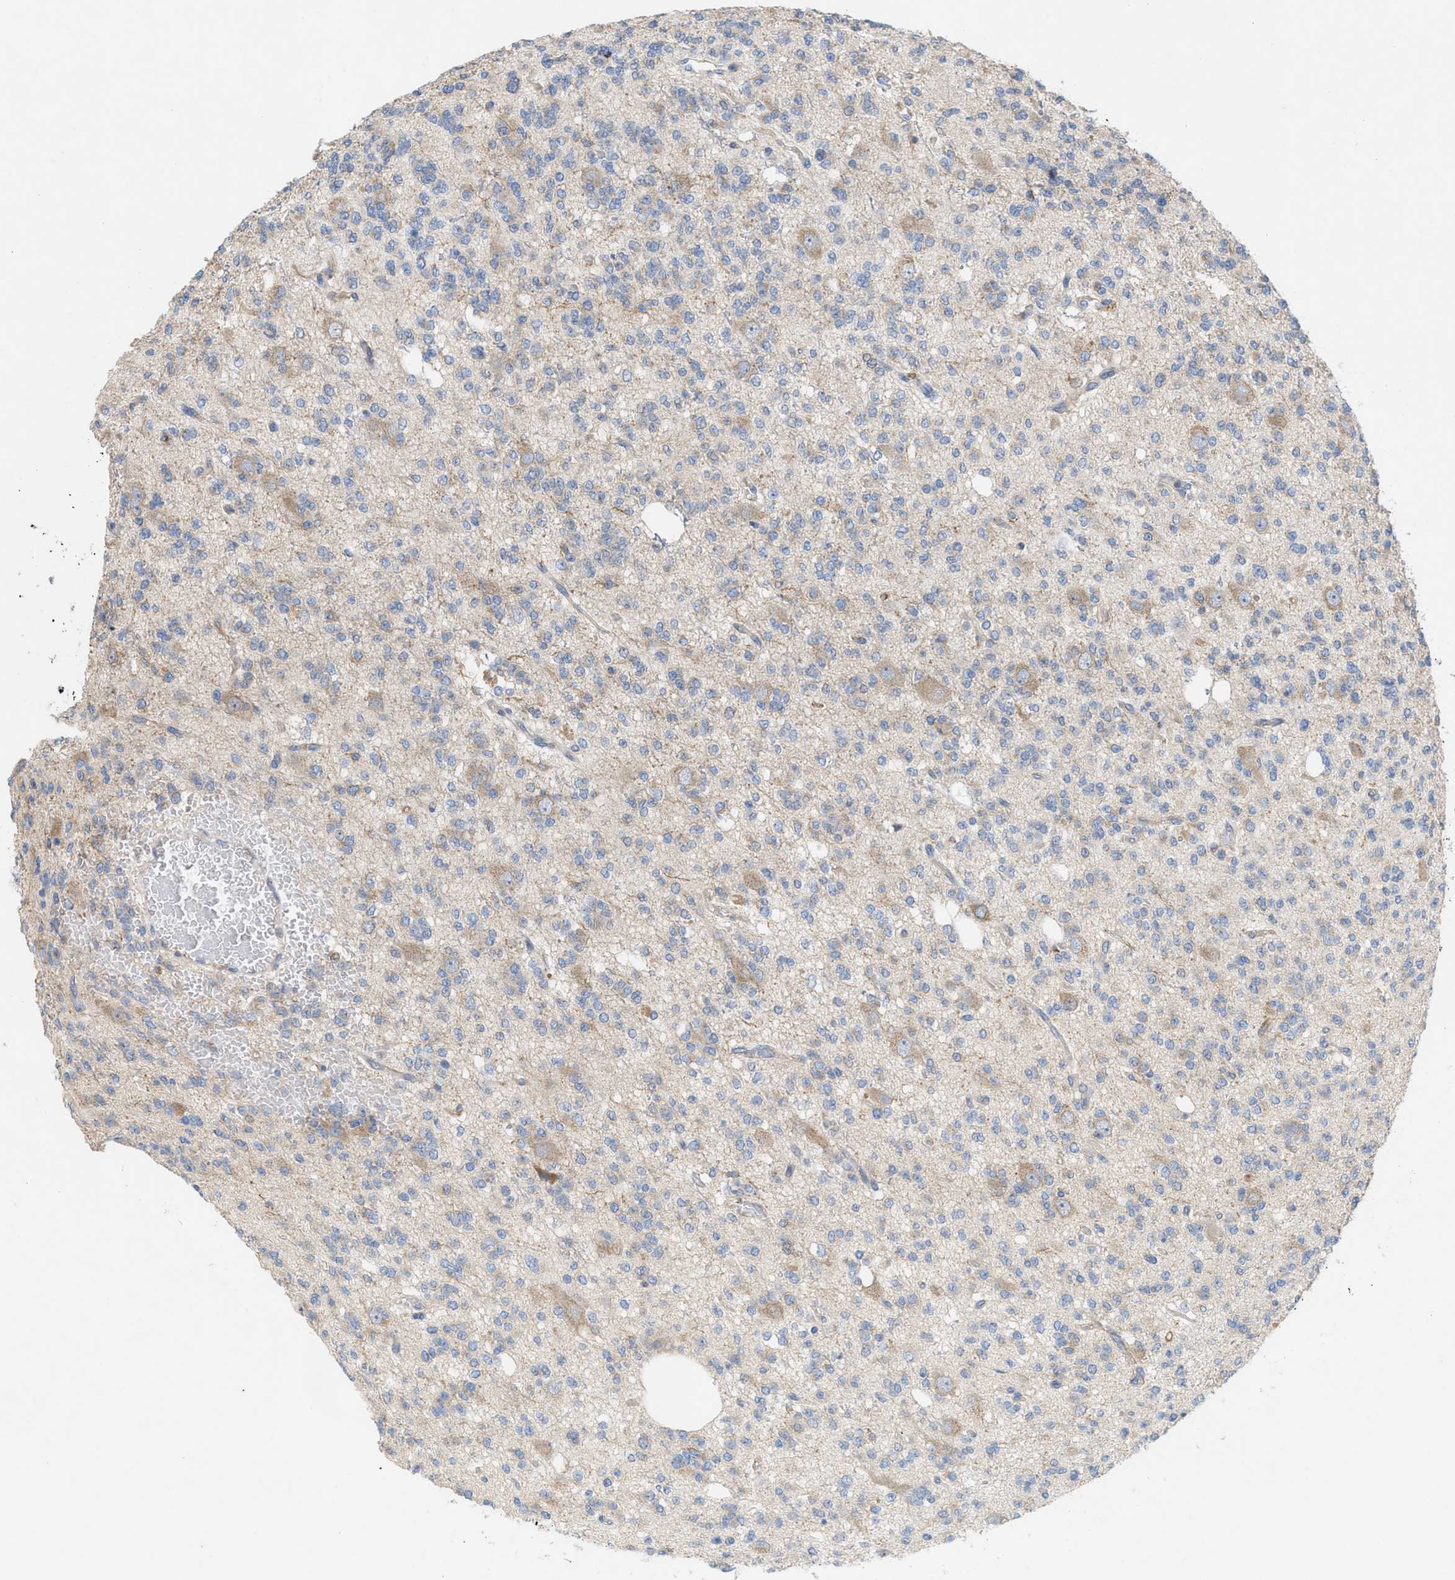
{"staining": {"intensity": "weak", "quantity": "<25%", "location": "cytoplasmic/membranous"}, "tissue": "glioma", "cell_type": "Tumor cells", "image_type": "cancer", "snomed": [{"axis": "morphology", "description": "Glioma, malignant, Low grade"}, {"axis": "topography", "description": "Brain"}], "caption": "Tumor cells show no significant positivity in malignant glioma (low-grade).", "gene": "UBAP2", "patient": {"sex": "male", "age": 38}}